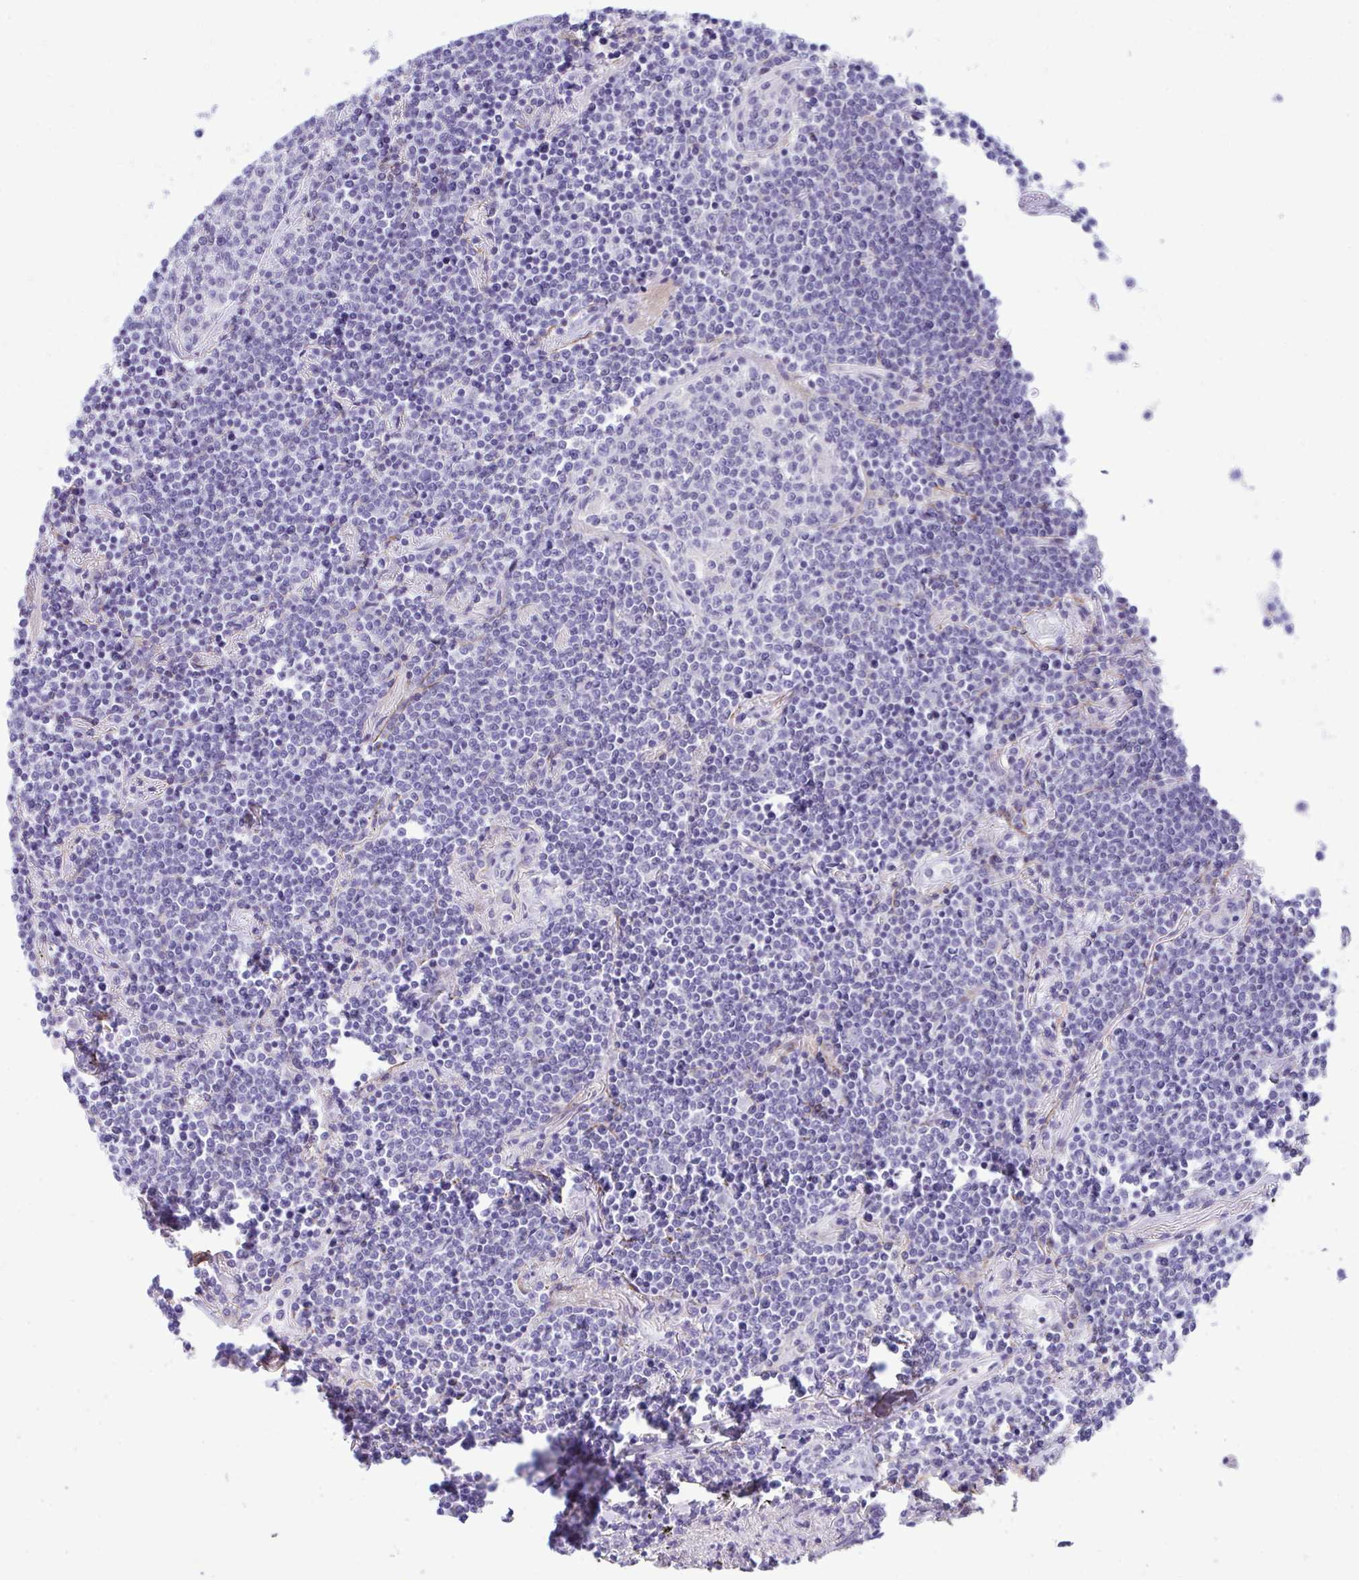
{"staining": {"intensity": "negative", "quantity": "none", "location": "none"}, "tissue": "lymphoma", "cell_type": "Tumor cells", "image_type": "cancer", "snomed": [{"axis": "morphology", "description": "Malignant lymphoma, non-Hodgkin's type, Low grade"}, {"axis": "topography", "description": "Lung"}], "caption": "Tumor cells are negative for protein expression in human lymphoma. (Stains: DAB (3,3'-diaminobenzidine) immunohistochemistry with hematoxylin counter stain, Microscopy: brightfield microscopy at high magnification).", "gene": "PIGZ", "patient": {"sex": "female", "age": 71}}